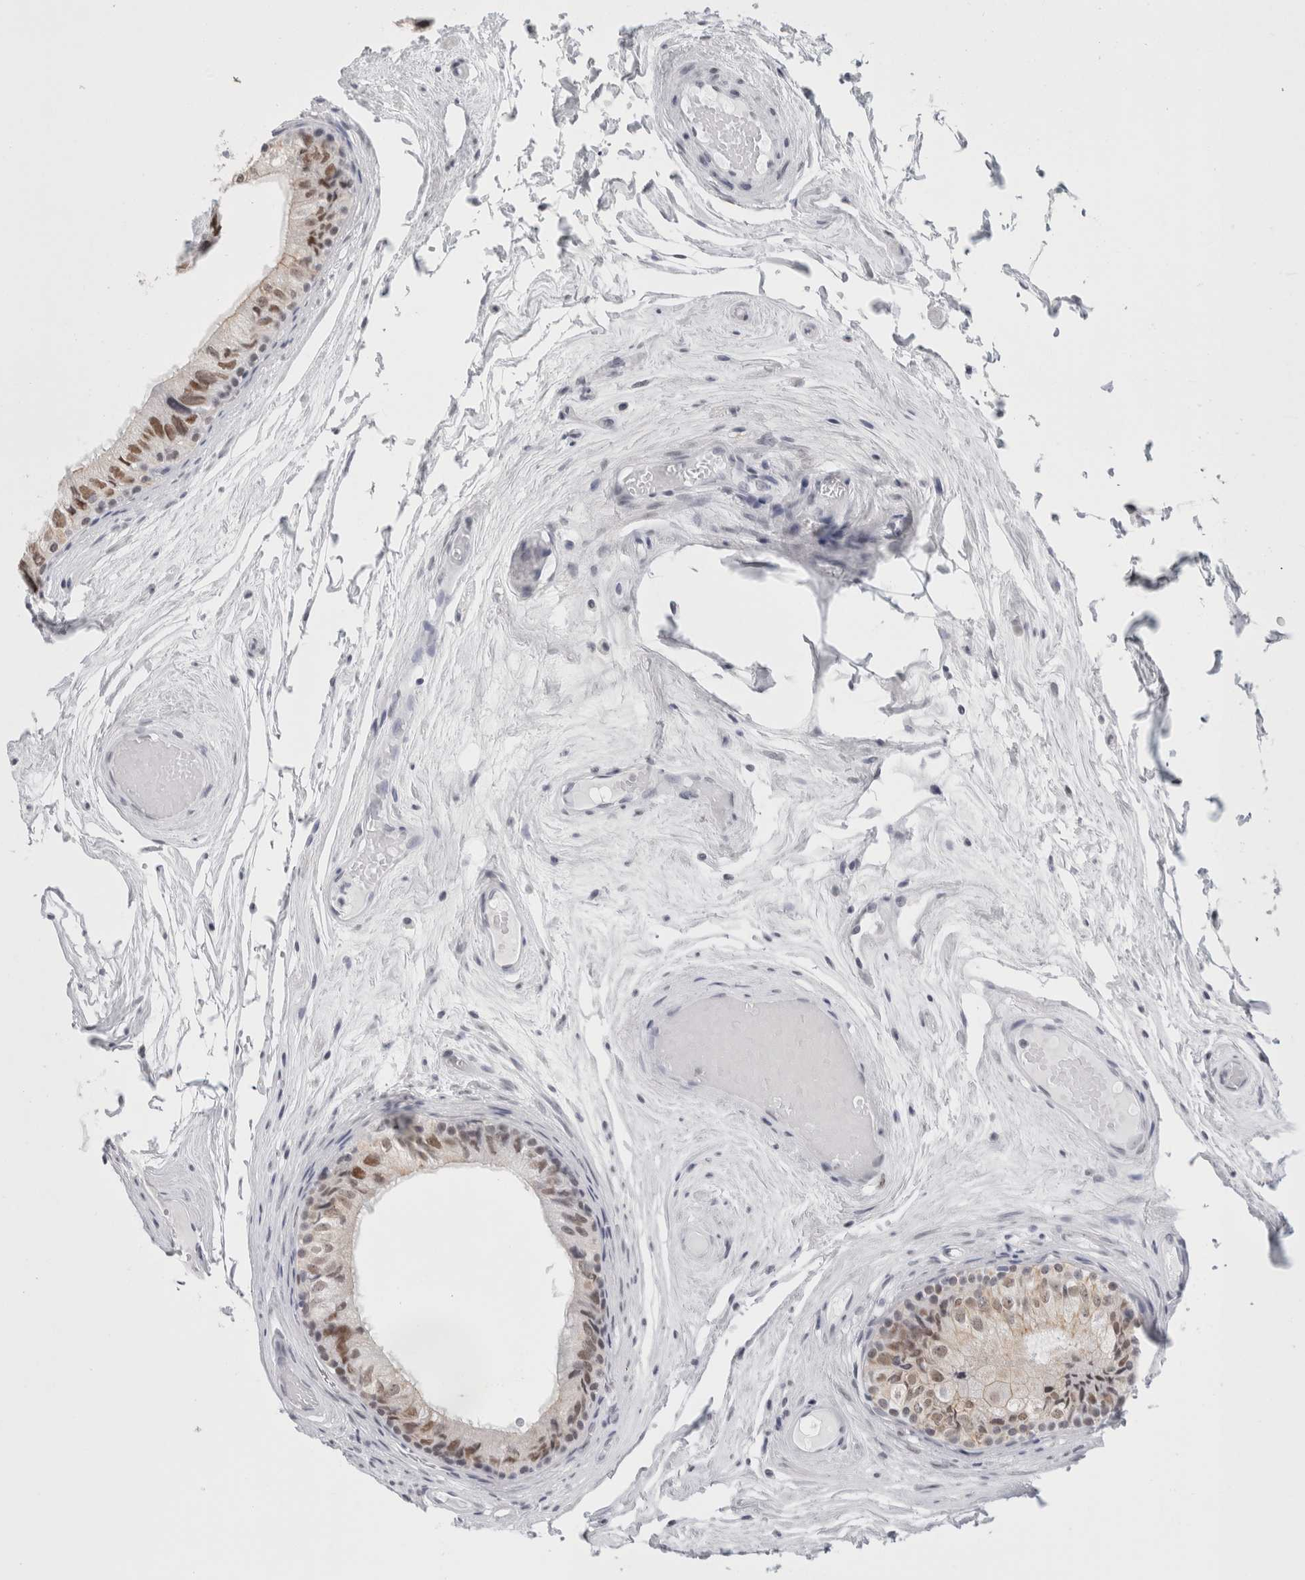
{"staining": {"intensity": "moderate", "quantity": "25%-75%", "location": "nuclear"}, "tissue": "epididymis", "cell_type": "Glandular cells", "image_type": "normal", "snomed": [{"axis": "morphology", "description": "Normal tissue, NOS"}, {"axis": "topography", "description": "Epididymis"}], "caption": "This image displays immunohistochemistry staining of unremarkable epididymis, with medium moderate nuclear staining in approximately 25%-75% of glandular cells.", "gene": "SMARCC1", "patient": {"sex": "male", "age": 79}}